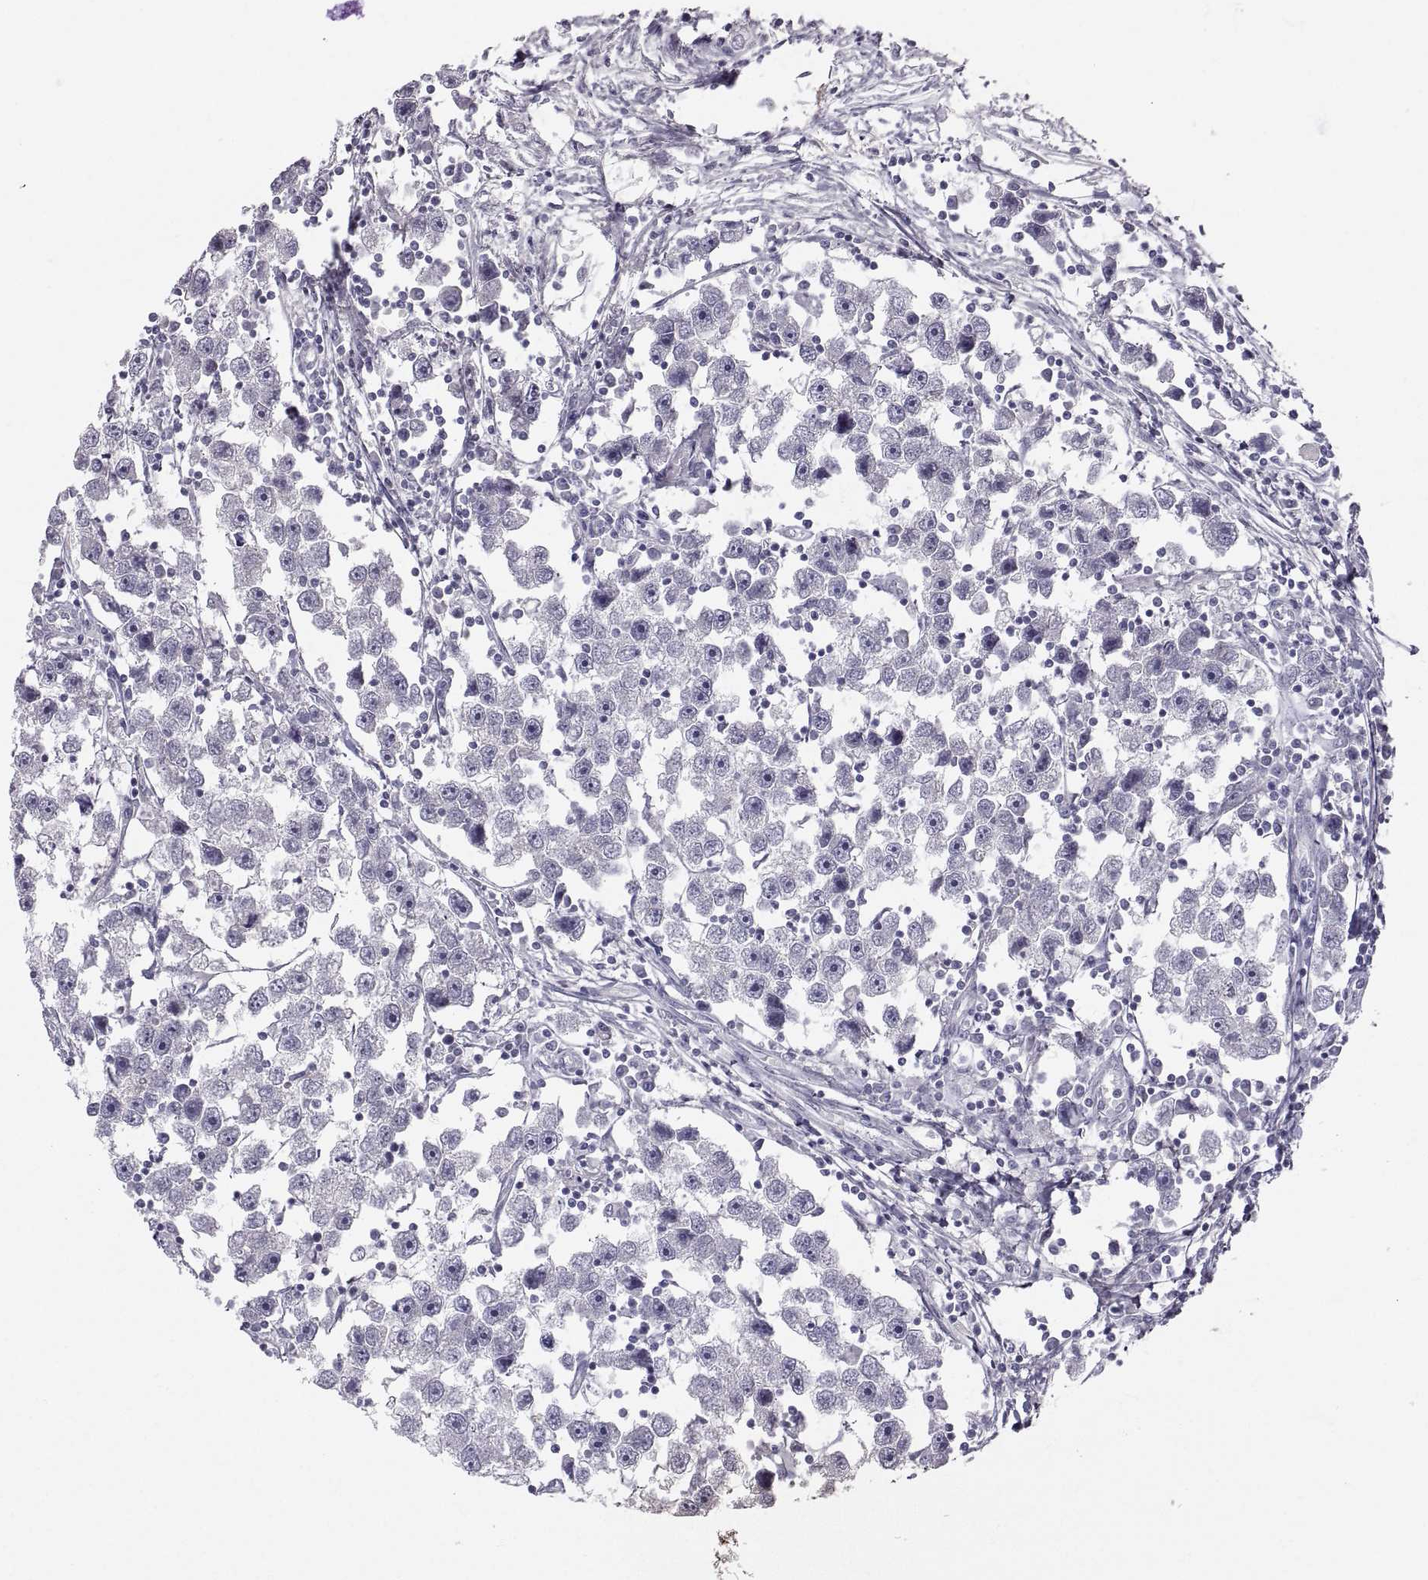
{"staining": {"intensity": "negative", "quantity": "none", "location": "none"}, "tissue": "testis cancer", "cell_type": "Tumor cells", "image_type": "cancer", "snomed": [{"axis": "morphology", "description": "Seminoma, NOS"}, {"axis": "topography", "description": "Testis"}], "caption": "DAB immunohistochemical staining of testis seminoma reveals no significant expression in tumor cells. The staining is performed using DAB (3,3'-diaminobenzidine) brown chromogen with nuclei counter-stained in using hematoxylin.", "gene": "ZNF185", "patient": {"sex": "male", "age": 30}}